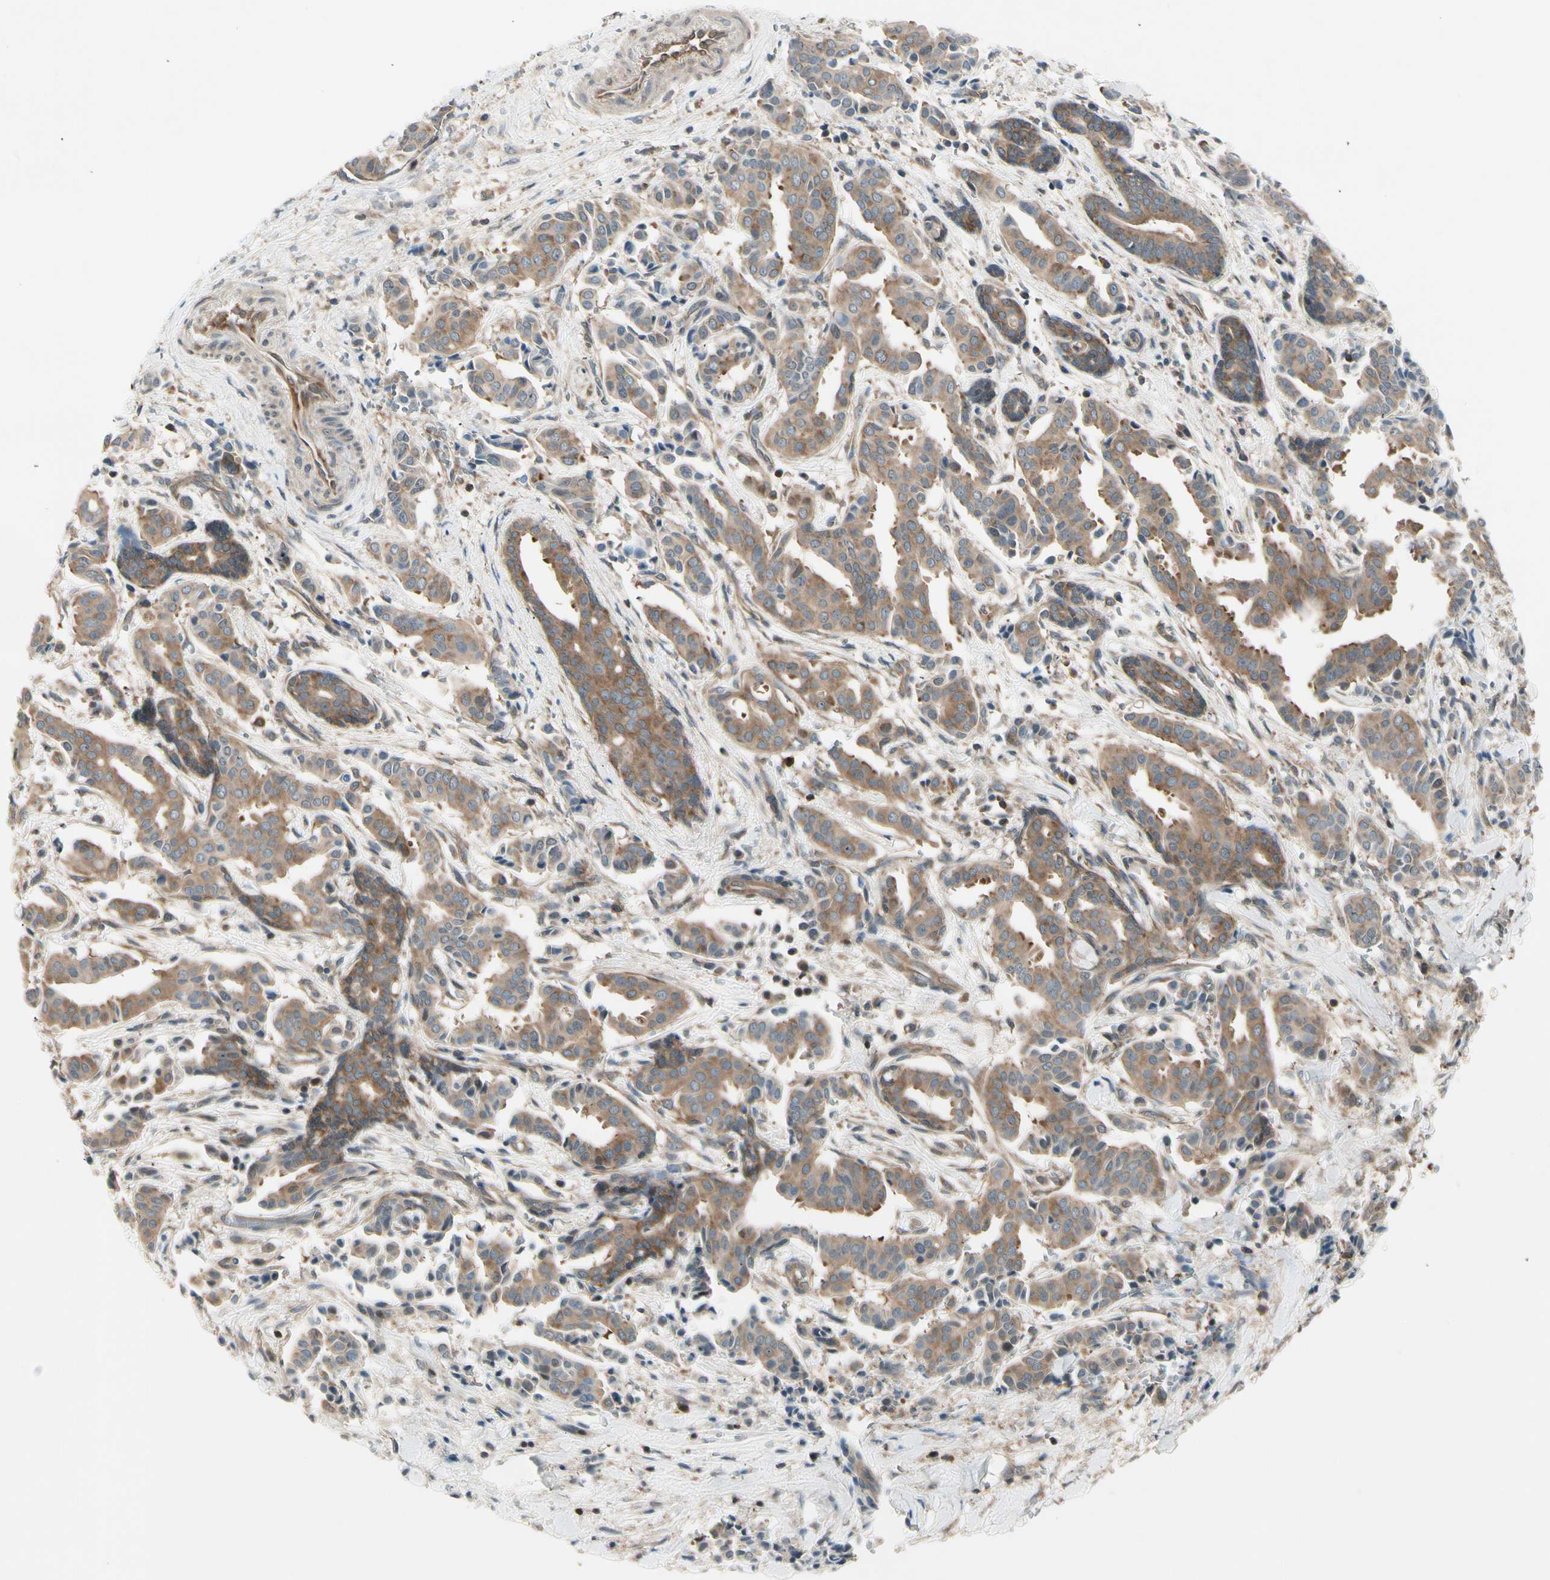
{"staining": {"intensity": "moderate", "quantity": ">75%", "location": "cytoplasmic/membranous"}, "tissue": "head and neck cancer", "cell_type": "Tumor cells", "image_type": "cancer", "snomed": [{"axis": "morphology", "description": "Adenocarcinoma, NOS"}, {"axis": "topography", "description": "Salivary gland"}, {"axis": "topography", "description": "Head-Neck"}], "caption": "Immunohistochemical staining of human head and neck cancer shows moderate cytoplasmic/membranous protein expression in approximately >75% of tumor cells. The staining was performed using DAB to visualize the protein expression in brown, while the nuclei were stained in blue with hematoxylin (Magnification: 20x).", "gene": "OXSR1", "patient": {"sex": "female", "age": 59}}